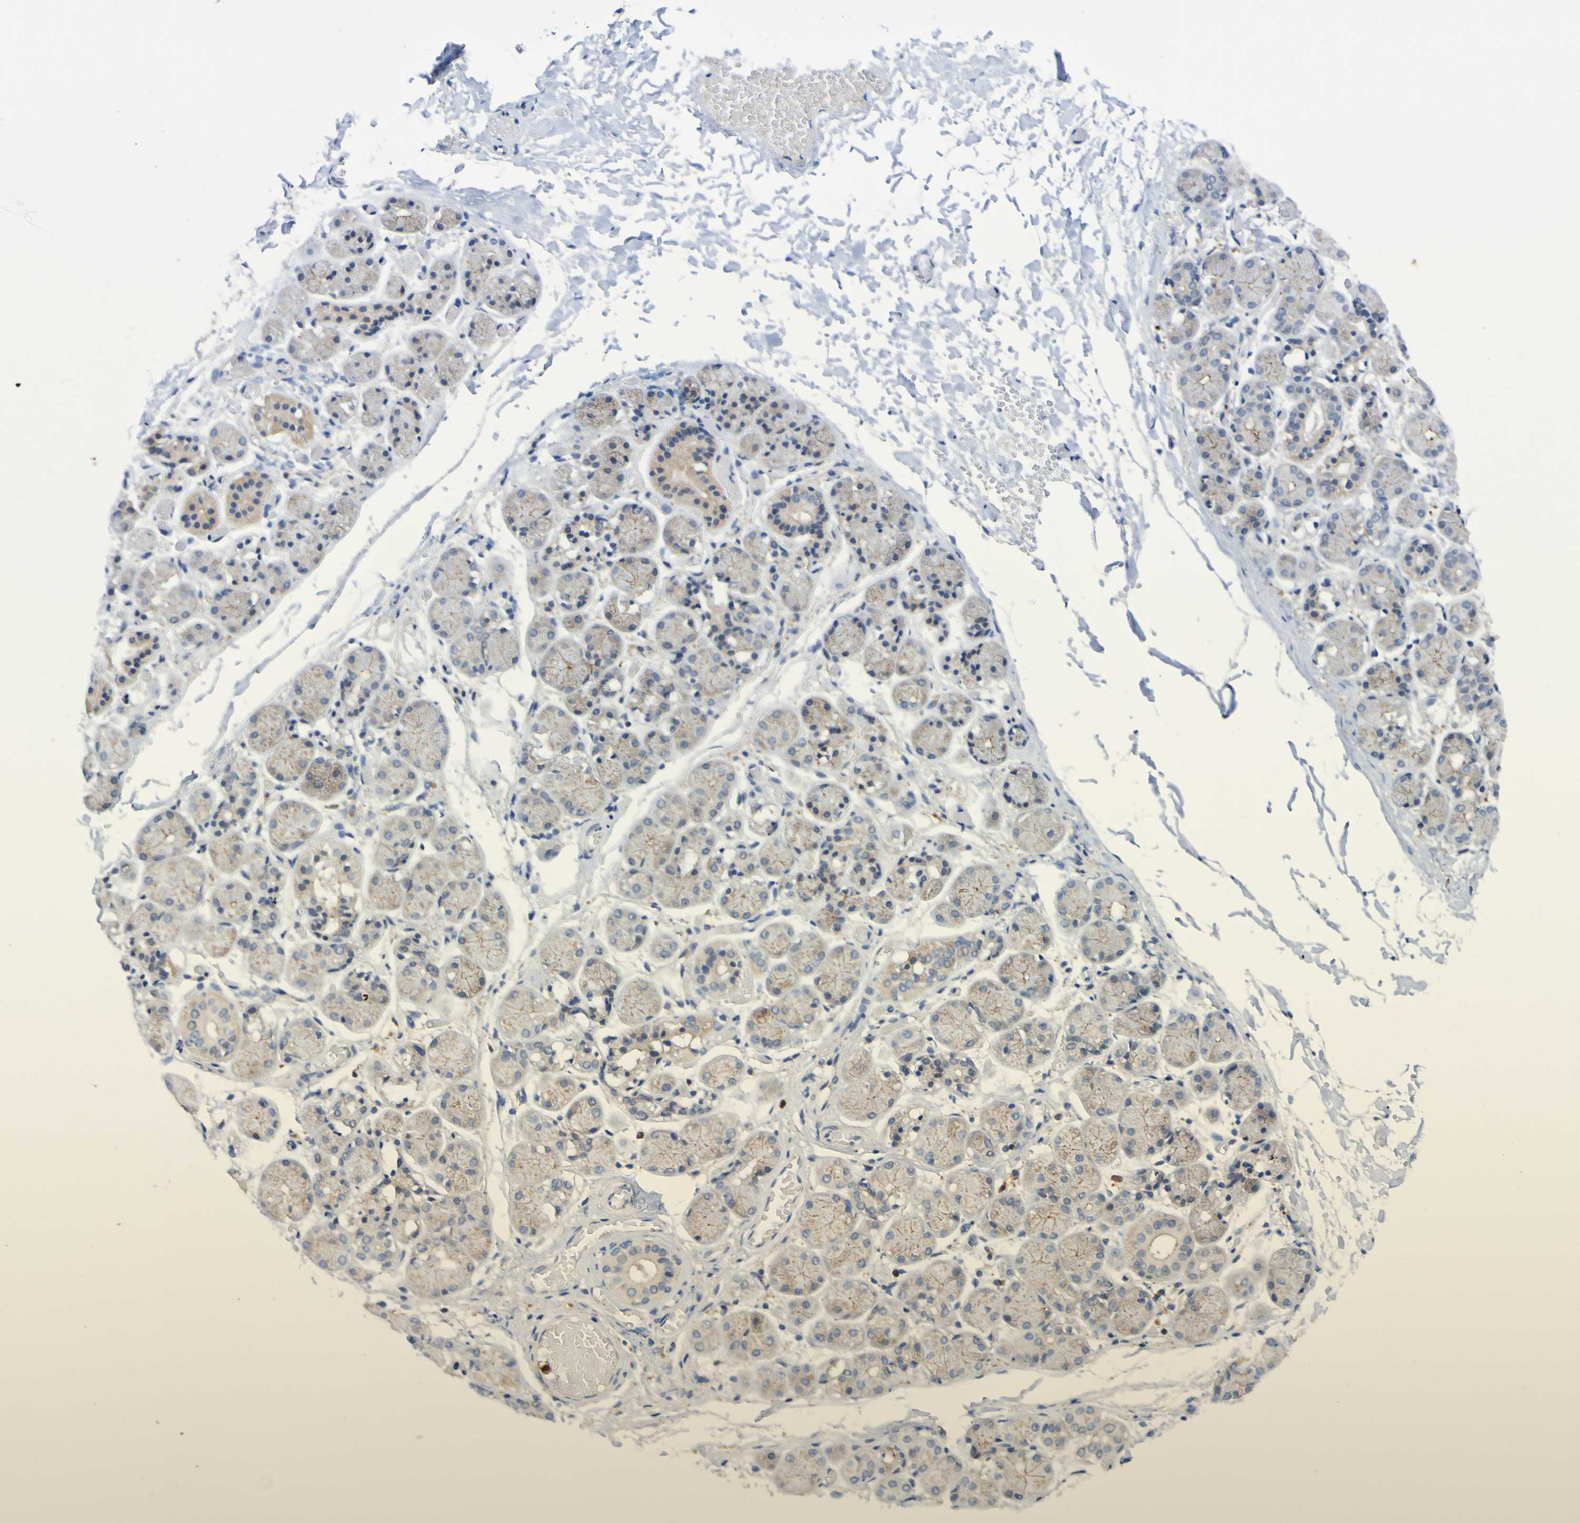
{"staining": {"intensity": "weak", "quantity": ">75%", "location": "cytoplasmic/membranous"}, "tissue": "salivary gland", "cell_type": "Glandular cells", "image_type": "normal", "snomed": [{"axis": "morphology", "description": "Normal tissue, NOS"}, {"axis": "topography", "description": "Salivary gland"}], "caption": "Brown immunohistochemical staining in benign salivary gland displays weak cytoplasmic/membranous positivity in approximately >75% of glandular cells.", "gene": "C11orf24", "patient": {"sex": "female", "age": 24}}